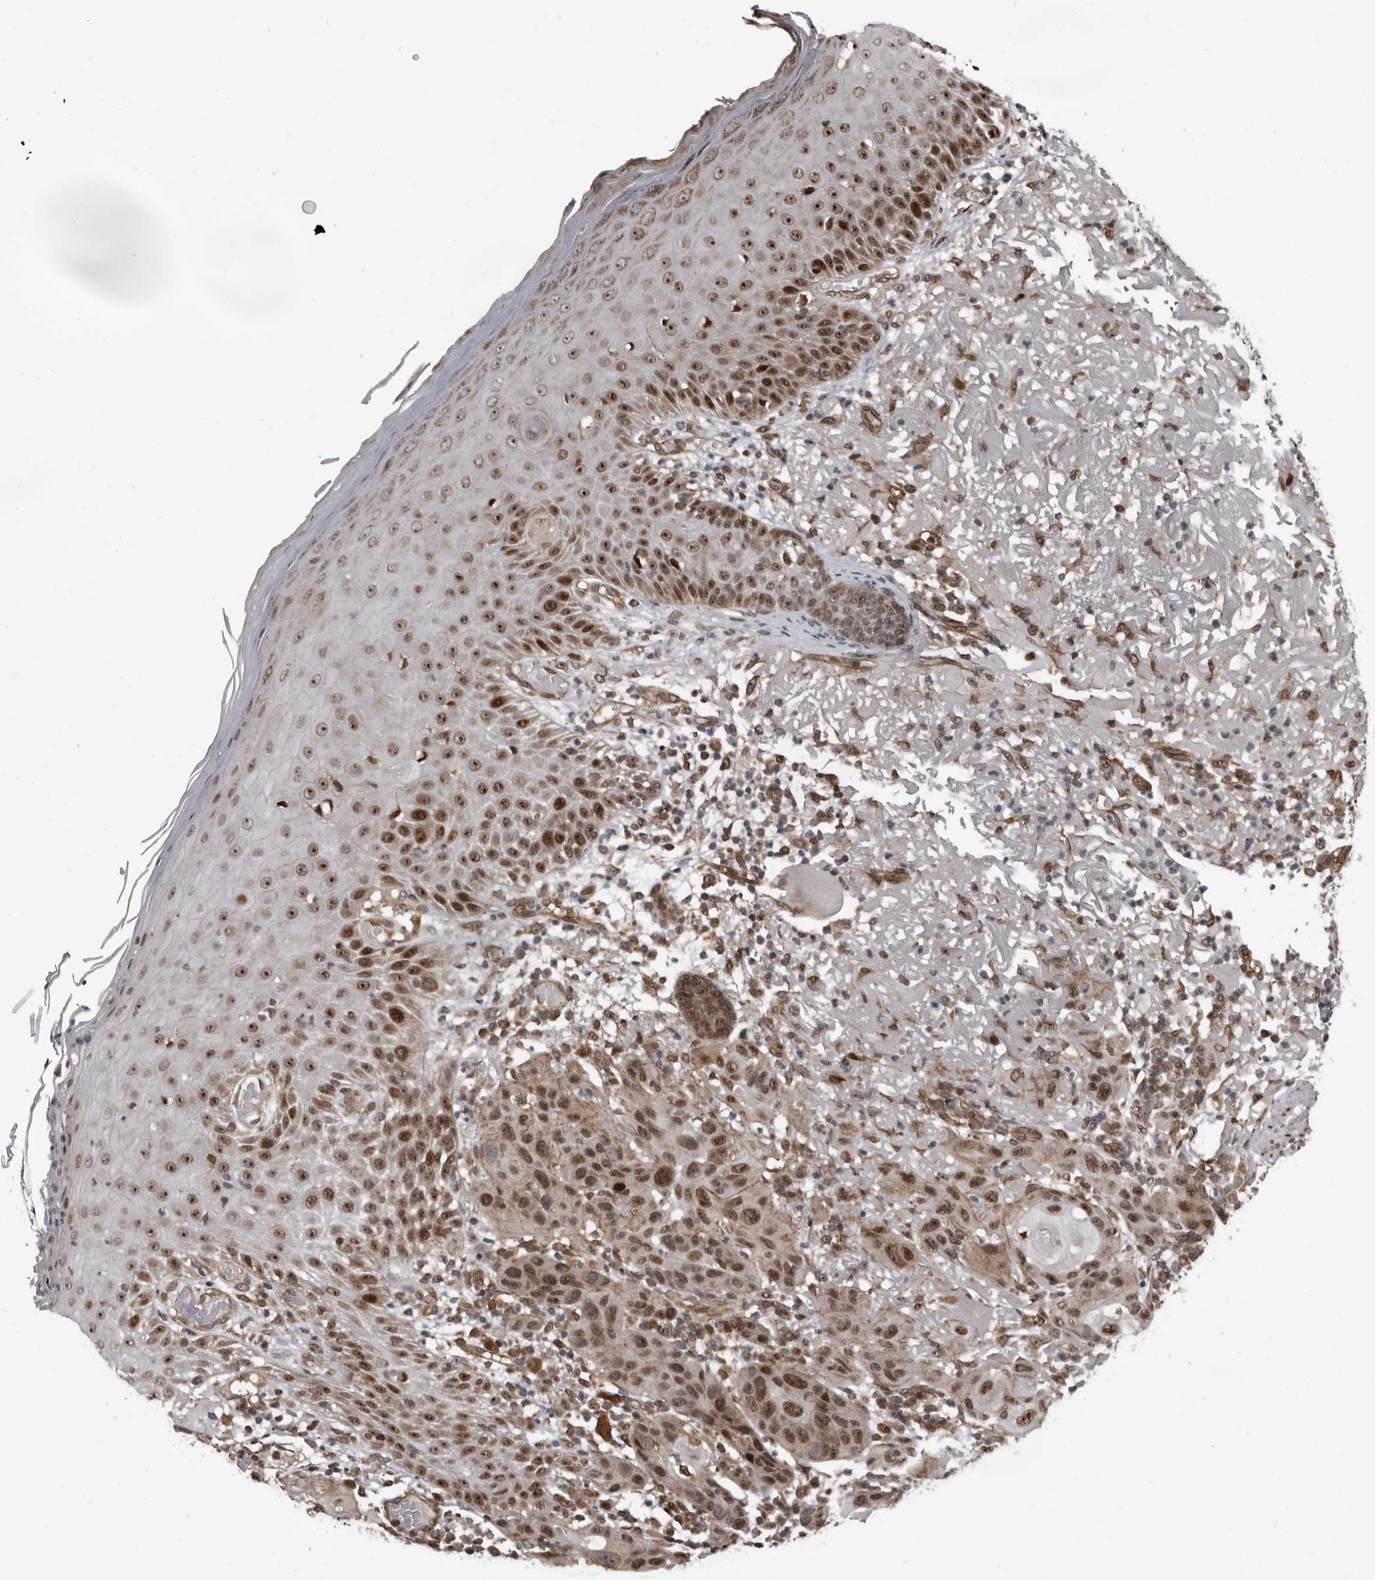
{"staining": {"intensity": "moderate", "quantity": ">75%", "location": "nuclear"}, "tissue": "skin cancer", "cell_type": "Tumor cells", "image_type": "cancer", "snomed": [{"axis": "morphology", "description": "Normal tissue, NOS"}, {"axis": "morphology", "description": "Squamous cell carcinoma, NOS"}, {"axis": "topography", "description": "Skin"}], "caption": "A photomicrograph of human skin cancer stained for a protein exhibits moderate nuclear brown staining in tumor cells.", "gene": "CHD1L", "patient": {"sex": "female", "age": 96}}